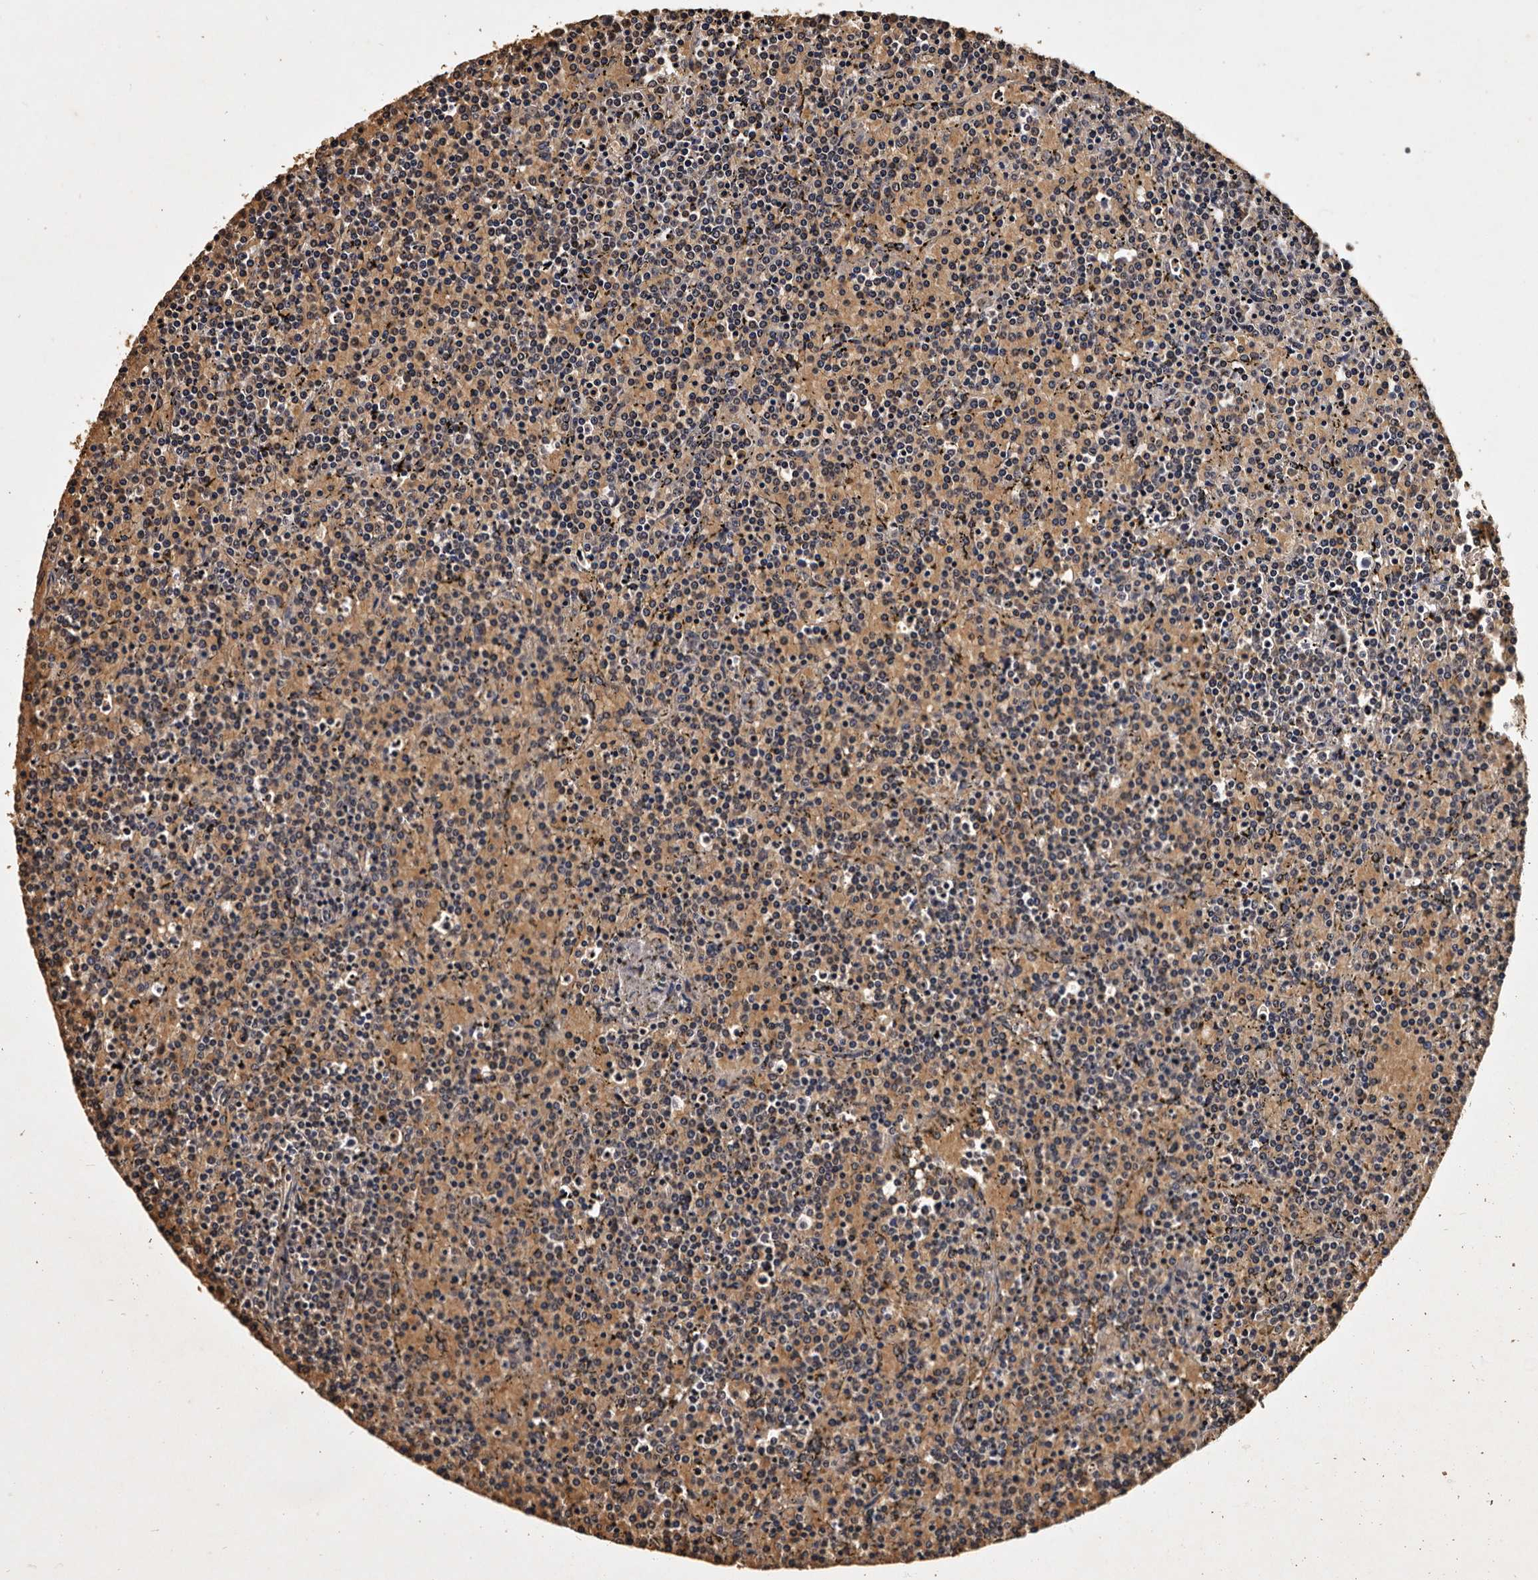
{"staining": {"intensity": "negative", "quantity": "none", "location": "none"}, "tissue": "lymphoma", "cell_type": "Tumor cells", "image_type": "cancer", "snomed": [{"axis": "morphology", "description": "Malignant lymphoma, non-Hodgkin's type, Low grade"}, {"axis": "topography", "description": "Spleen"}], "caption": "This is a image of immunohistochemistry staining of low-grade malignant lymphoma, non-Hodgkin's type, which shows no positivity in tumor cells.", "gene": "PARS2", "patient": {"sex": "female", "age": 19}}